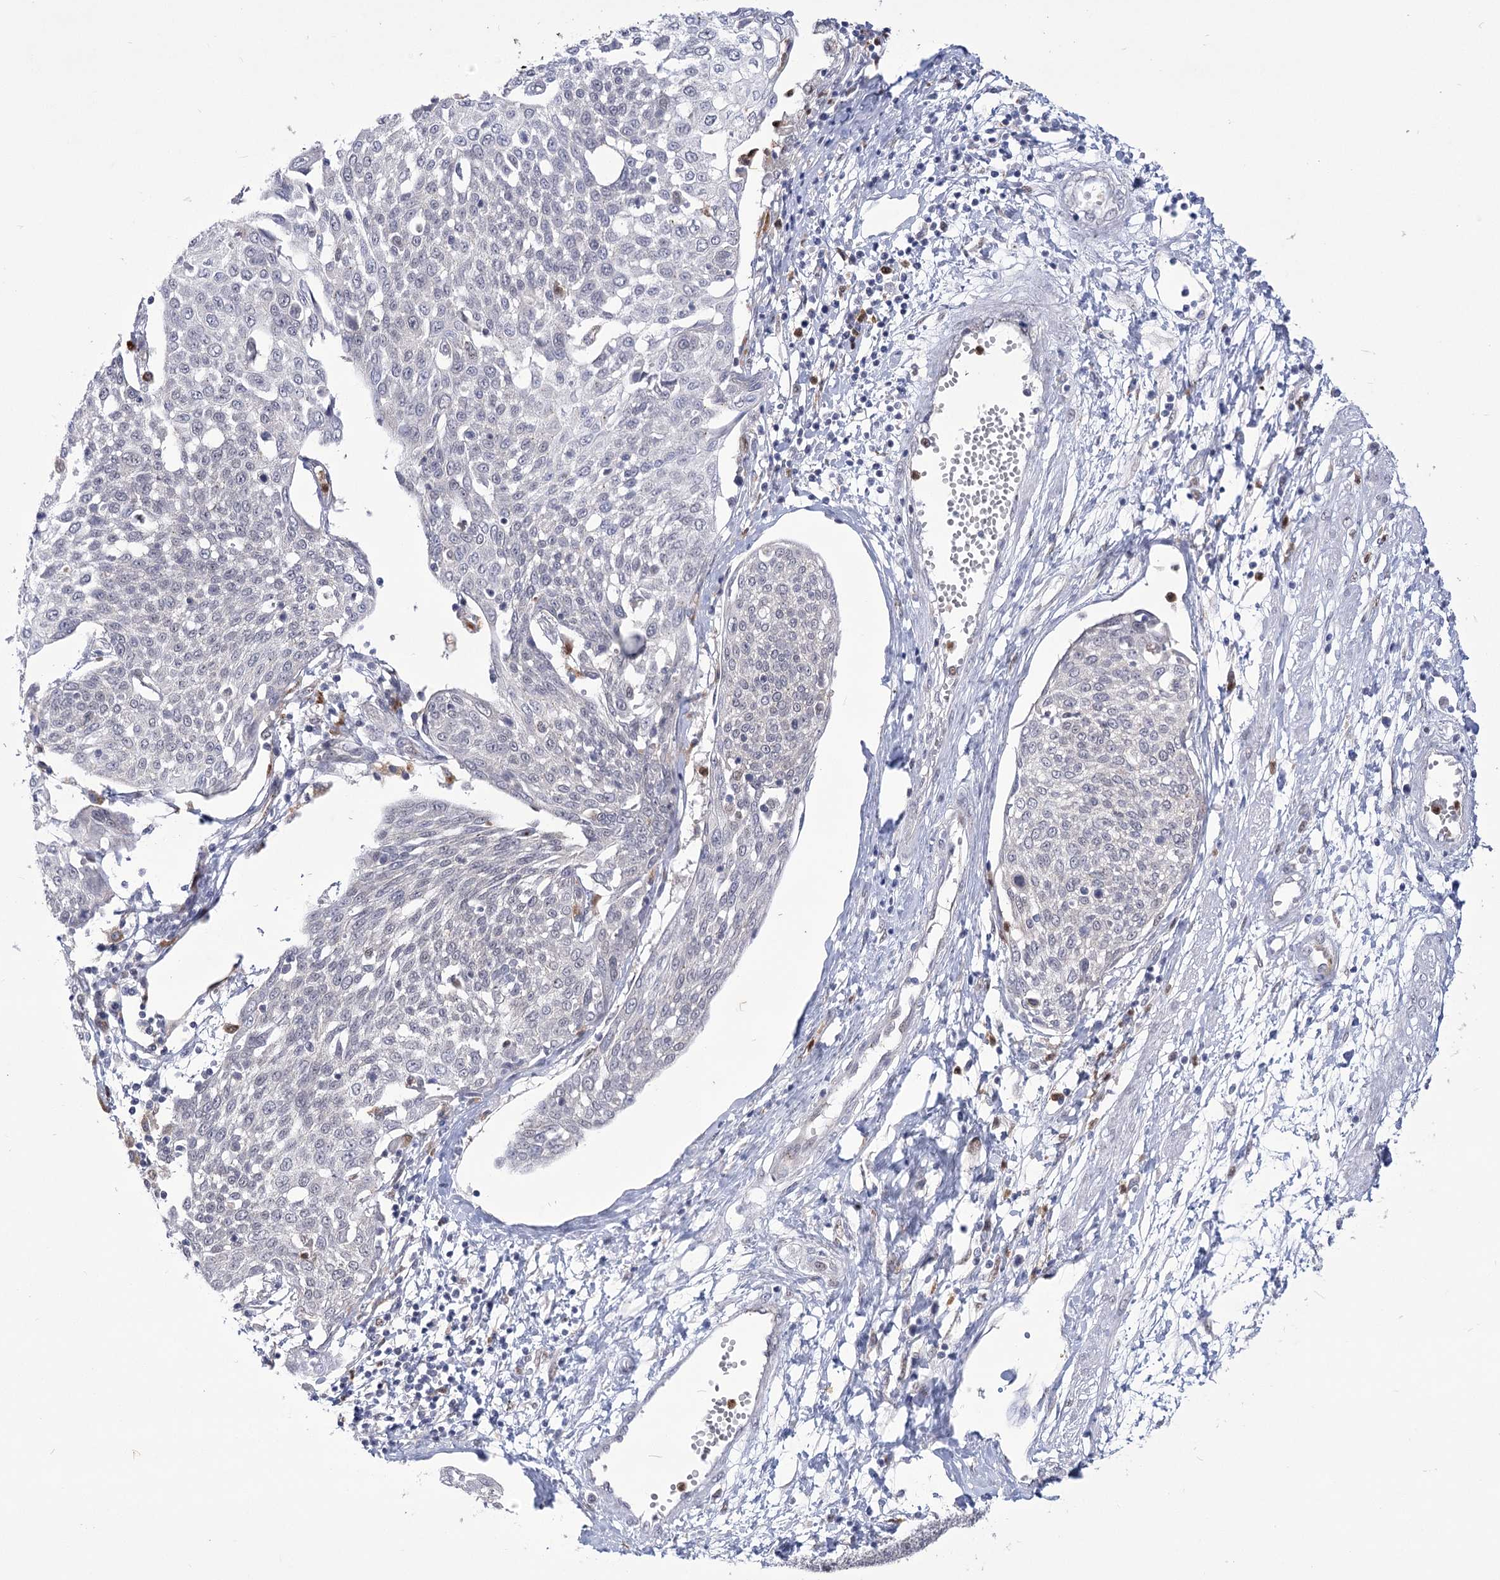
{"staining": {"intensity": "negative", "quantity": "none", "location": "none"}, "tissue": "cervical cancer", "cell_type": "Tumor cells", "image_type": "cancer", "snomed": [{"axis": "morphology", "description": "Squamous cell carcinoma, NOS"}, {"axis": "topography", "description": "Cervix"}], "caption": "High power microscopy histopathology image of an immunohistochemistry (IHC) image of squamous cell carcinoma (cervical), revealing no significant staining in tumor cells.", "gene": "SIAE", "patient": {"sex": "female", "age": 34}}